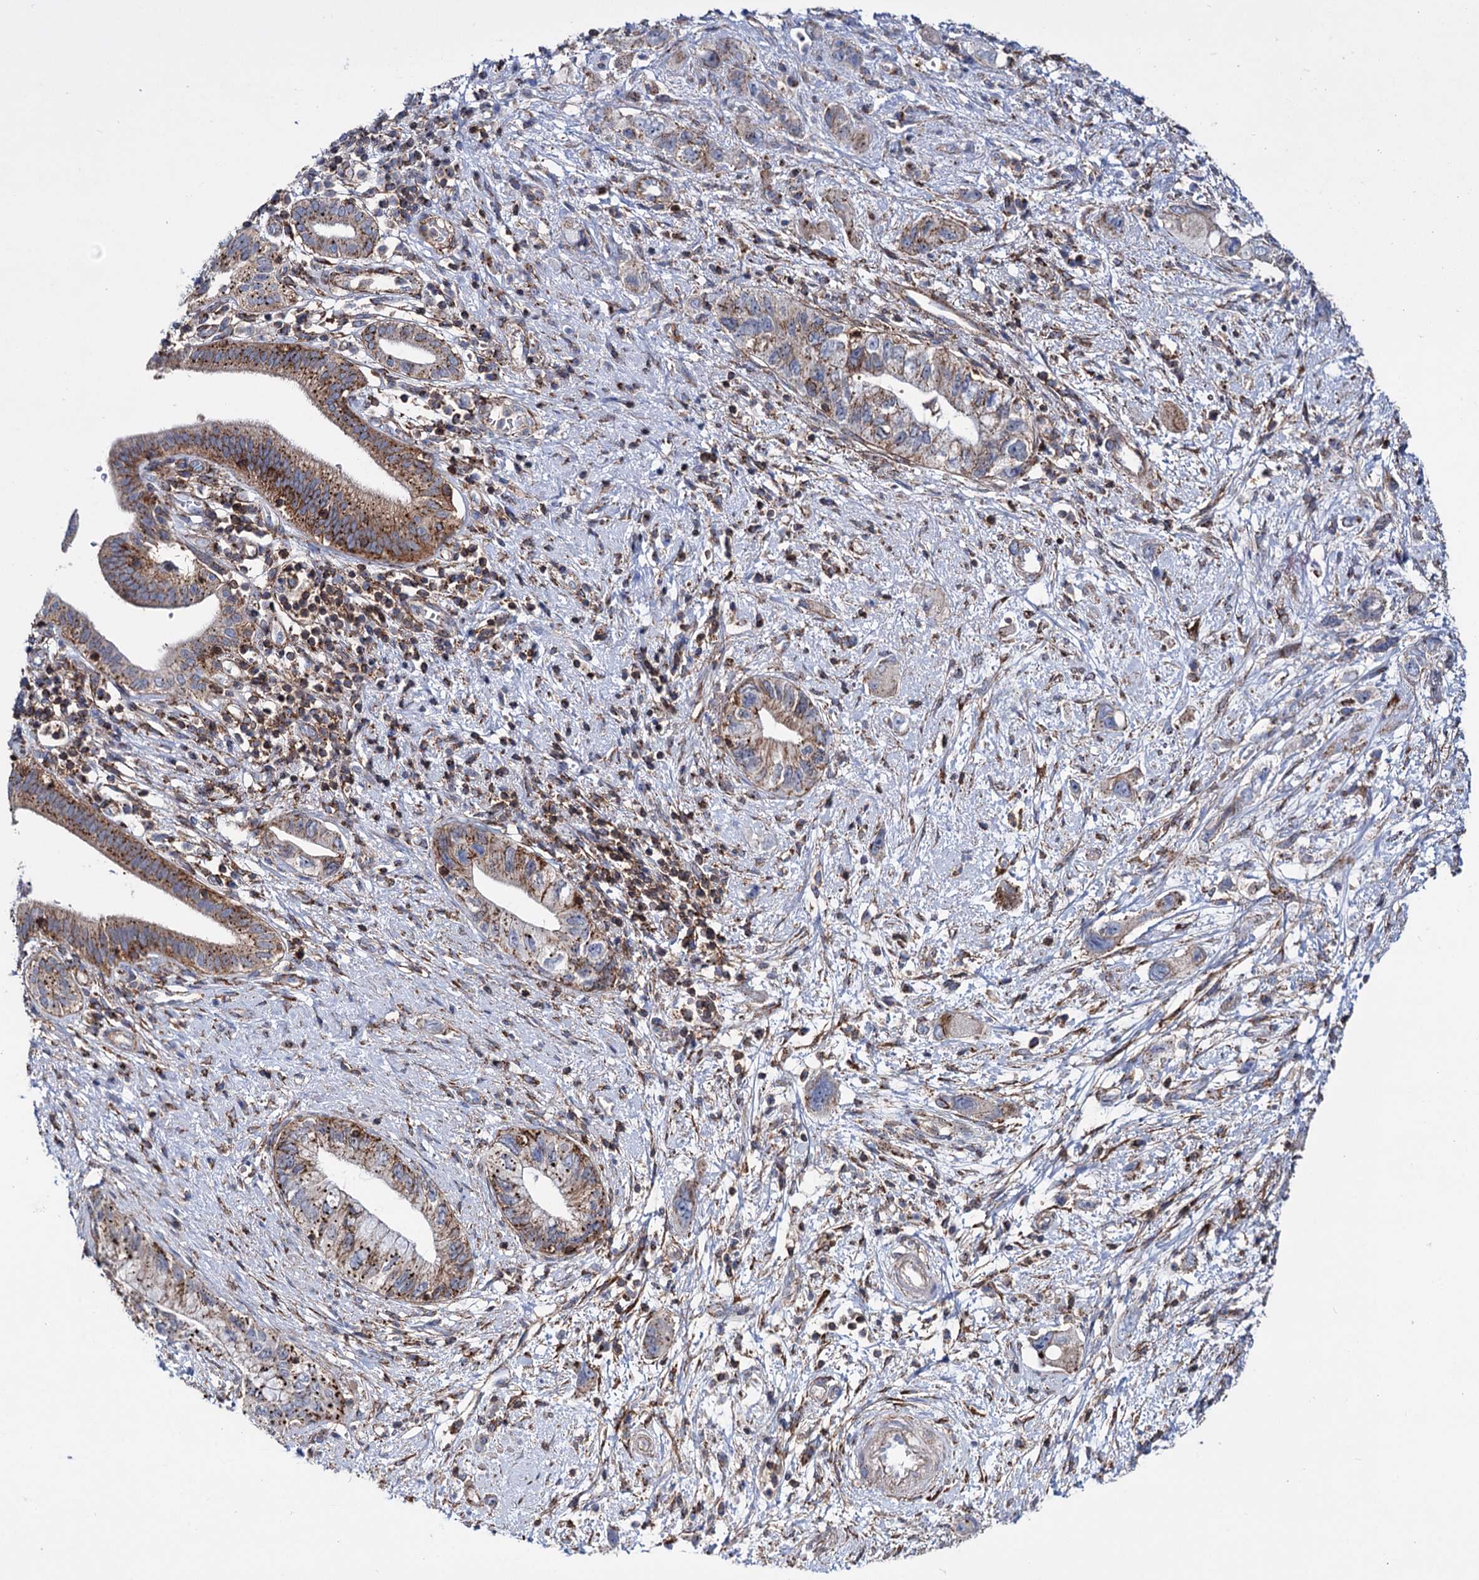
{"staining": {"intensity": "moderate", "quantity": ">75%", "location": "cytoplasmic/membranous"}, "tissue": "pancreatic cancer", "cell_type": "Tumor cells", "image_type": "cancer", "snomed": [{"axis": "morphology", "description": "Adenocarcinoma, NOS"}, {"axis": "topography", "description": "Pancreas"}], "caption": "Pancreatic cancer (adenocarcinoma) stained with immunohistochemistry reveals moderate cytoplasmic/membranous expression in approximately >75% of tumor cells.", "gene": "DEF6", "patient": {"sex": "female", "age": 73}}